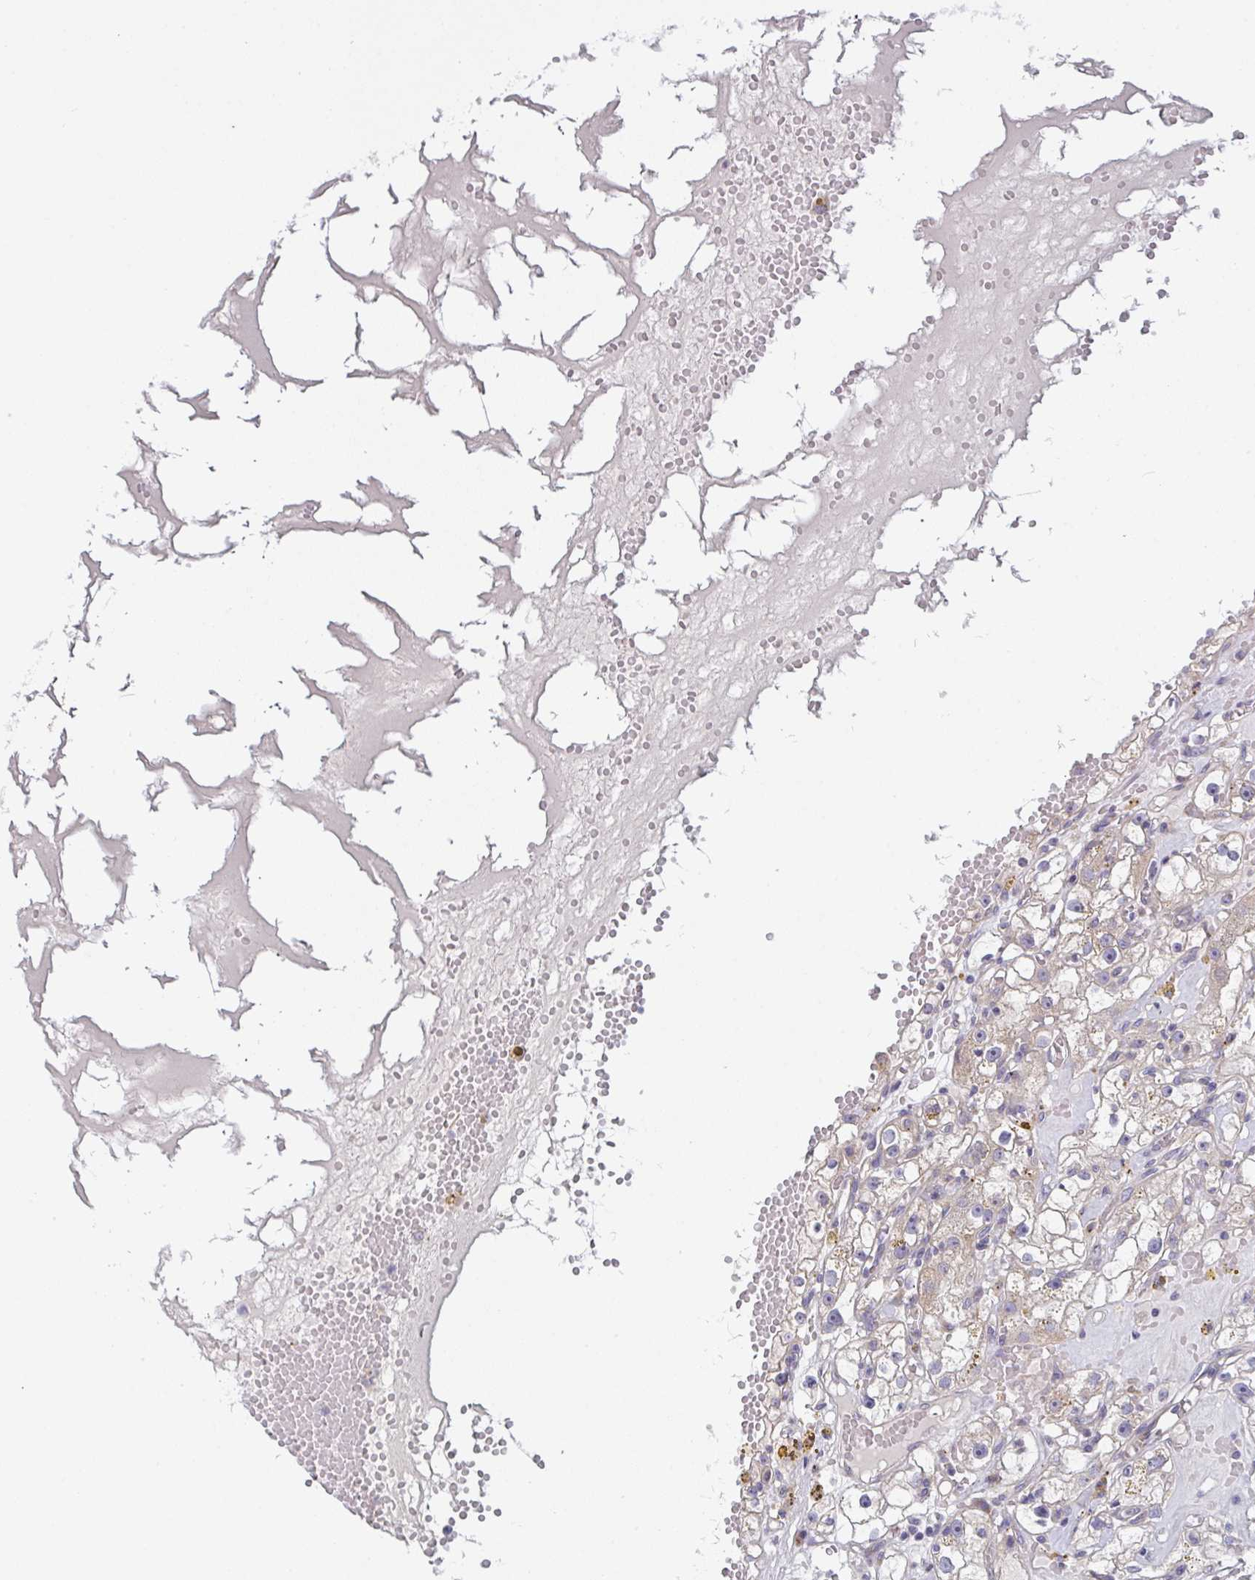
{"staining": {"intensity": "negative", "quantity": "none", "location": "none"}, "tissue": "renal cancer", "cell_type": "Tumor cells", "image_type": "cancer", "snomed": [{"axis": "morphology", "description": "Adenocarcinoma, NOS"}, {"axis": "topography", "description": "Kidney"}], "caption": "This micrograph is of adenocarcinoma (renal) stained with IHC to label a protein in brown with the nuclei are counter-stained blue. There is no positivity in tumor cells.", "gene": "MRPS2", "patient": {"sex": "male", "age": 56}}